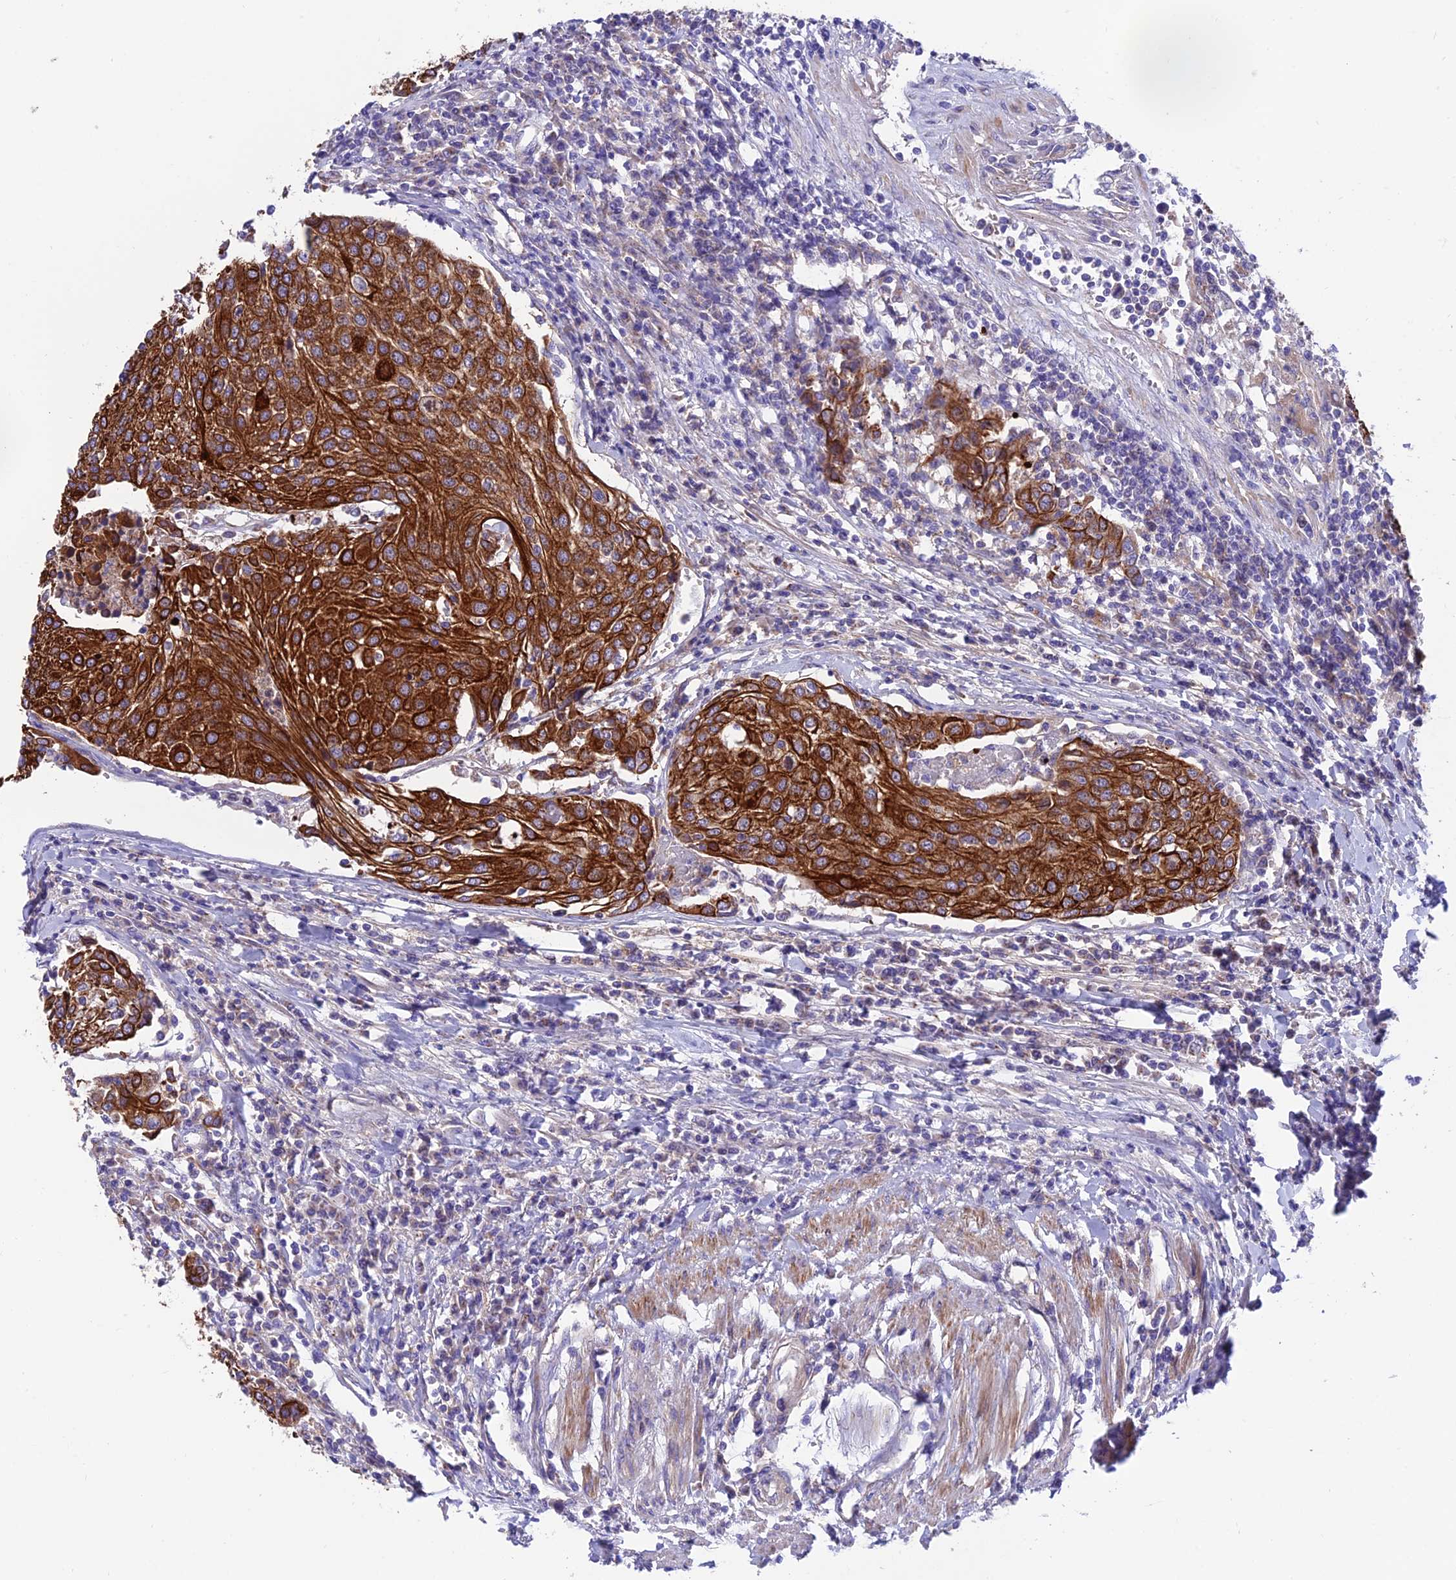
{"staining": {"intensity": "strong", "quantity": ">75%", "location": "cytoplasmic/membranous"}, "tissue": "urothelial cancer", "cell_type": "Tumor cells", "image_type": "cancer", "snomed": [{"axis": "morphology", "description": "Urothelial carcinoma, High grade"}, {"axis": "topography", "description": "Urinary bladder"}], "caption": "Protein expression analysis of urothelial cancer displays strong cytoplasmic/membranous expression in approximately >75% of tumor cells.", "gene": "VPS16", "patient": {"sex": "female", "age": 85}}